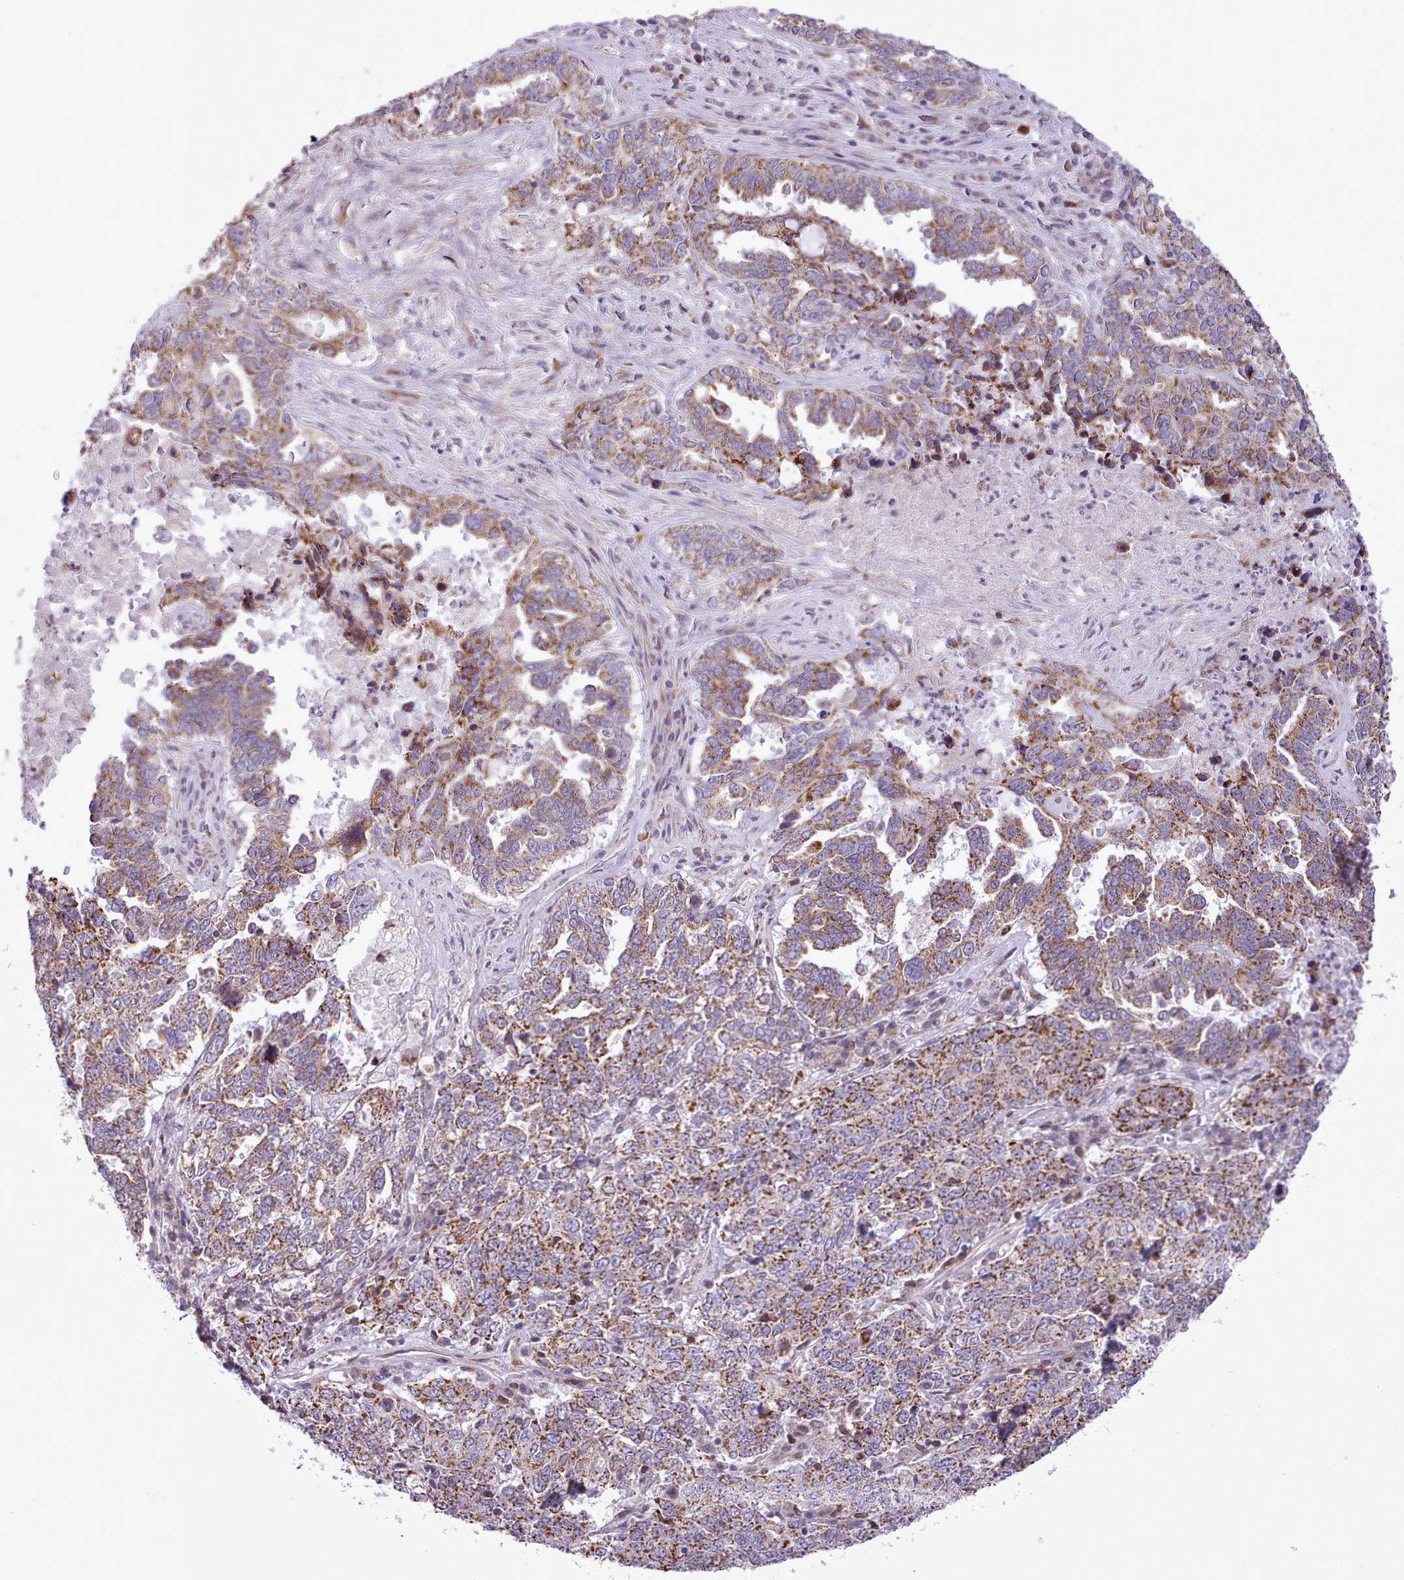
{"staining": {"intensity": "strong", "quantity": ">75%", "location": "cytoplasmic/membranous"}, "tissue": "ovarian cancer", "cell_type": "Tumor cells", "image_type": "cancer", "snomed": [{"axis": "morphology", "description": "Carcinoma, endometroid"}, {"axis": "topography", "description": "Ovary"}], "caption": "Protein expression analysis of ovarian cancer displays strong cytoplasmic/membranous positivity in approximately >75% of tumor cells. The protein of interest is stained brown, and the nuclei are stained in blue (DAB IHC with brightfield microscopy, high magnification).", "gene": "AVL9", "patient": {"sex": "female", "age": 62}}